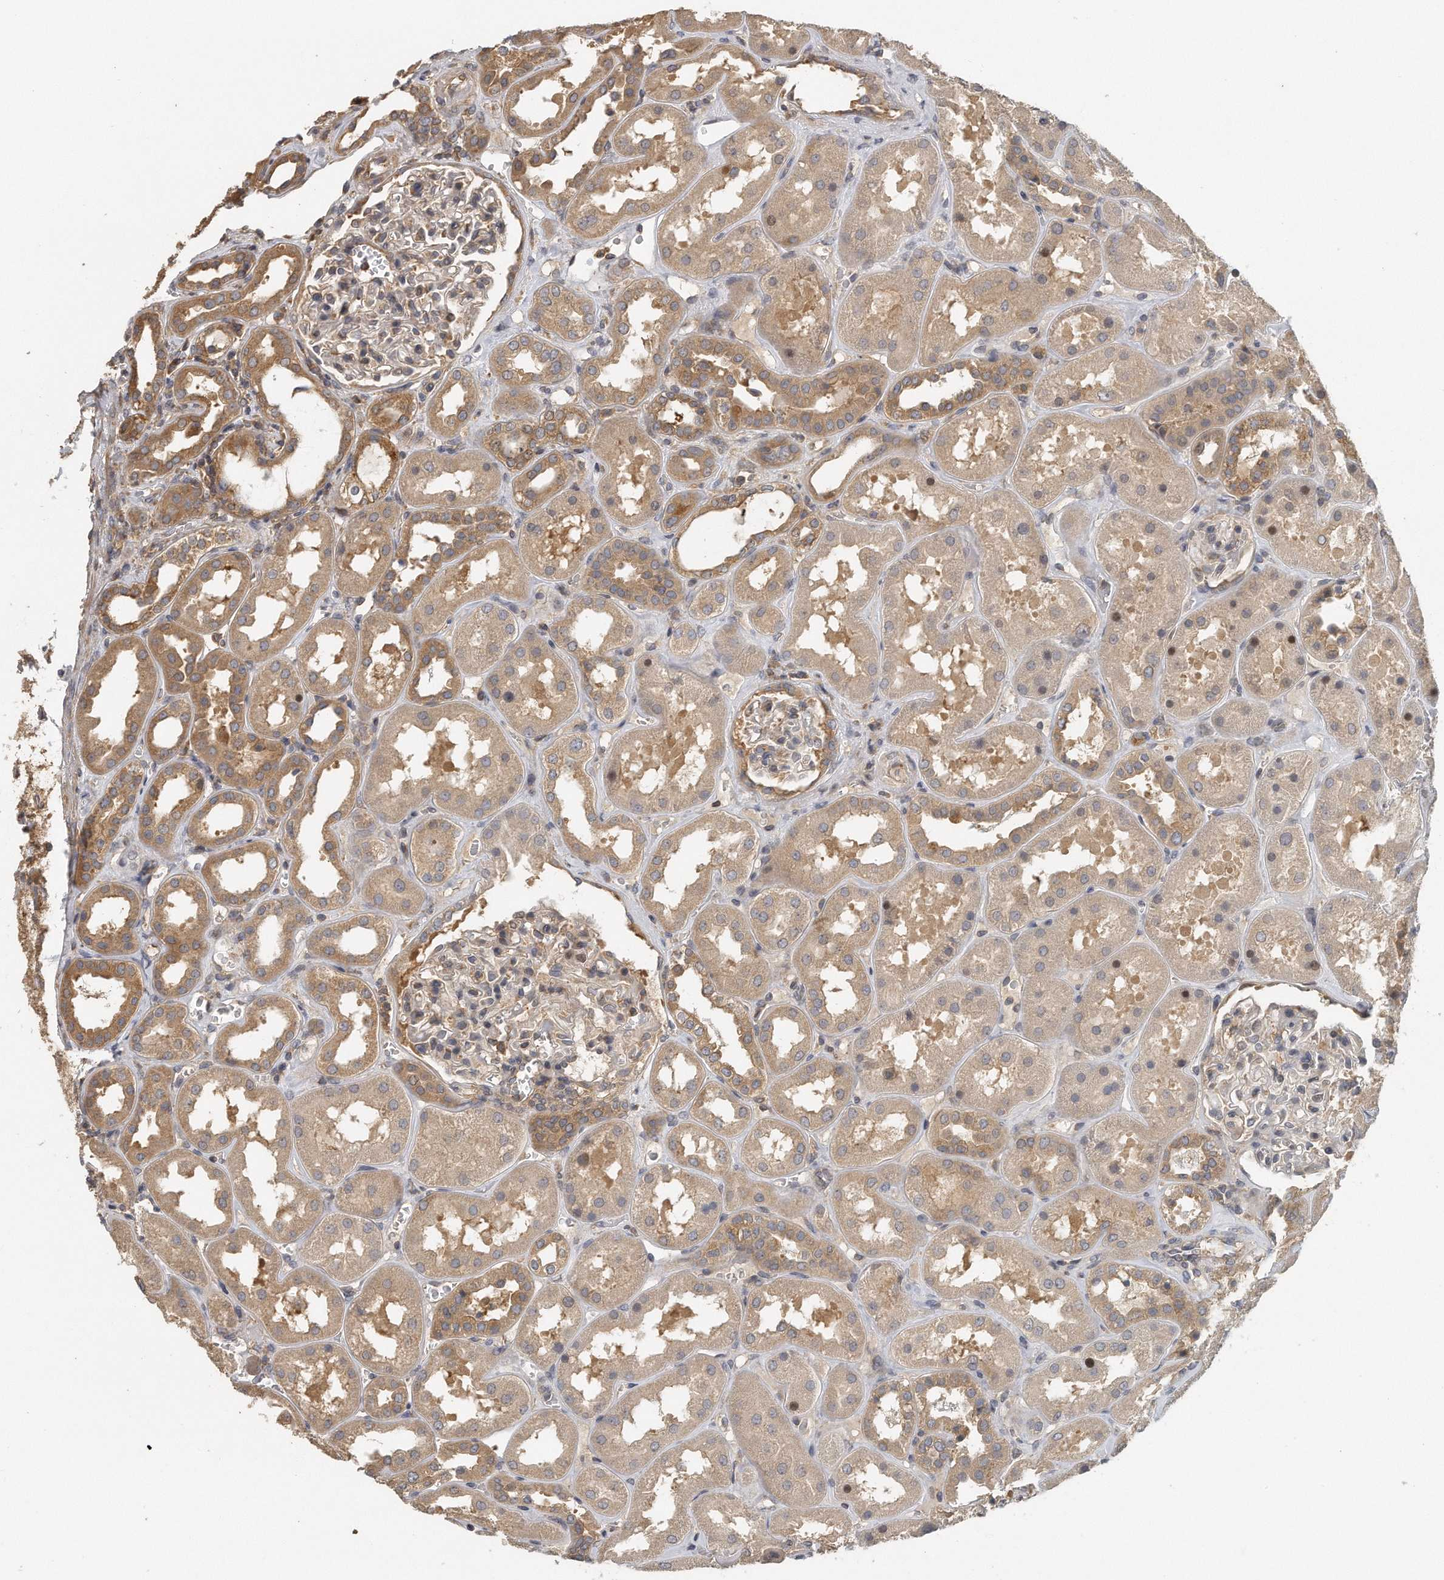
{"staining": {"intensity": "moderate", "quantity": "<25%", "location": "cytoplasmic/membranous"}, "tissue": "kidney", "cell_type": "Cells in glomeruli", "image_type": "normal", "snomed": [{"axis": "morphology", "description": "Normal tissue, NOS"}, {"axis": "topography", "description": "Kidney"}], "caption": "This image shows immunohistochemistry (IHC) staining of unremarkable kidney, with low moderate cytoplasmic/membranous staining in about <25% of cells in glomeruli.", "gene": "EIF3I", "patient": {"sex": "male", "age": 70}}